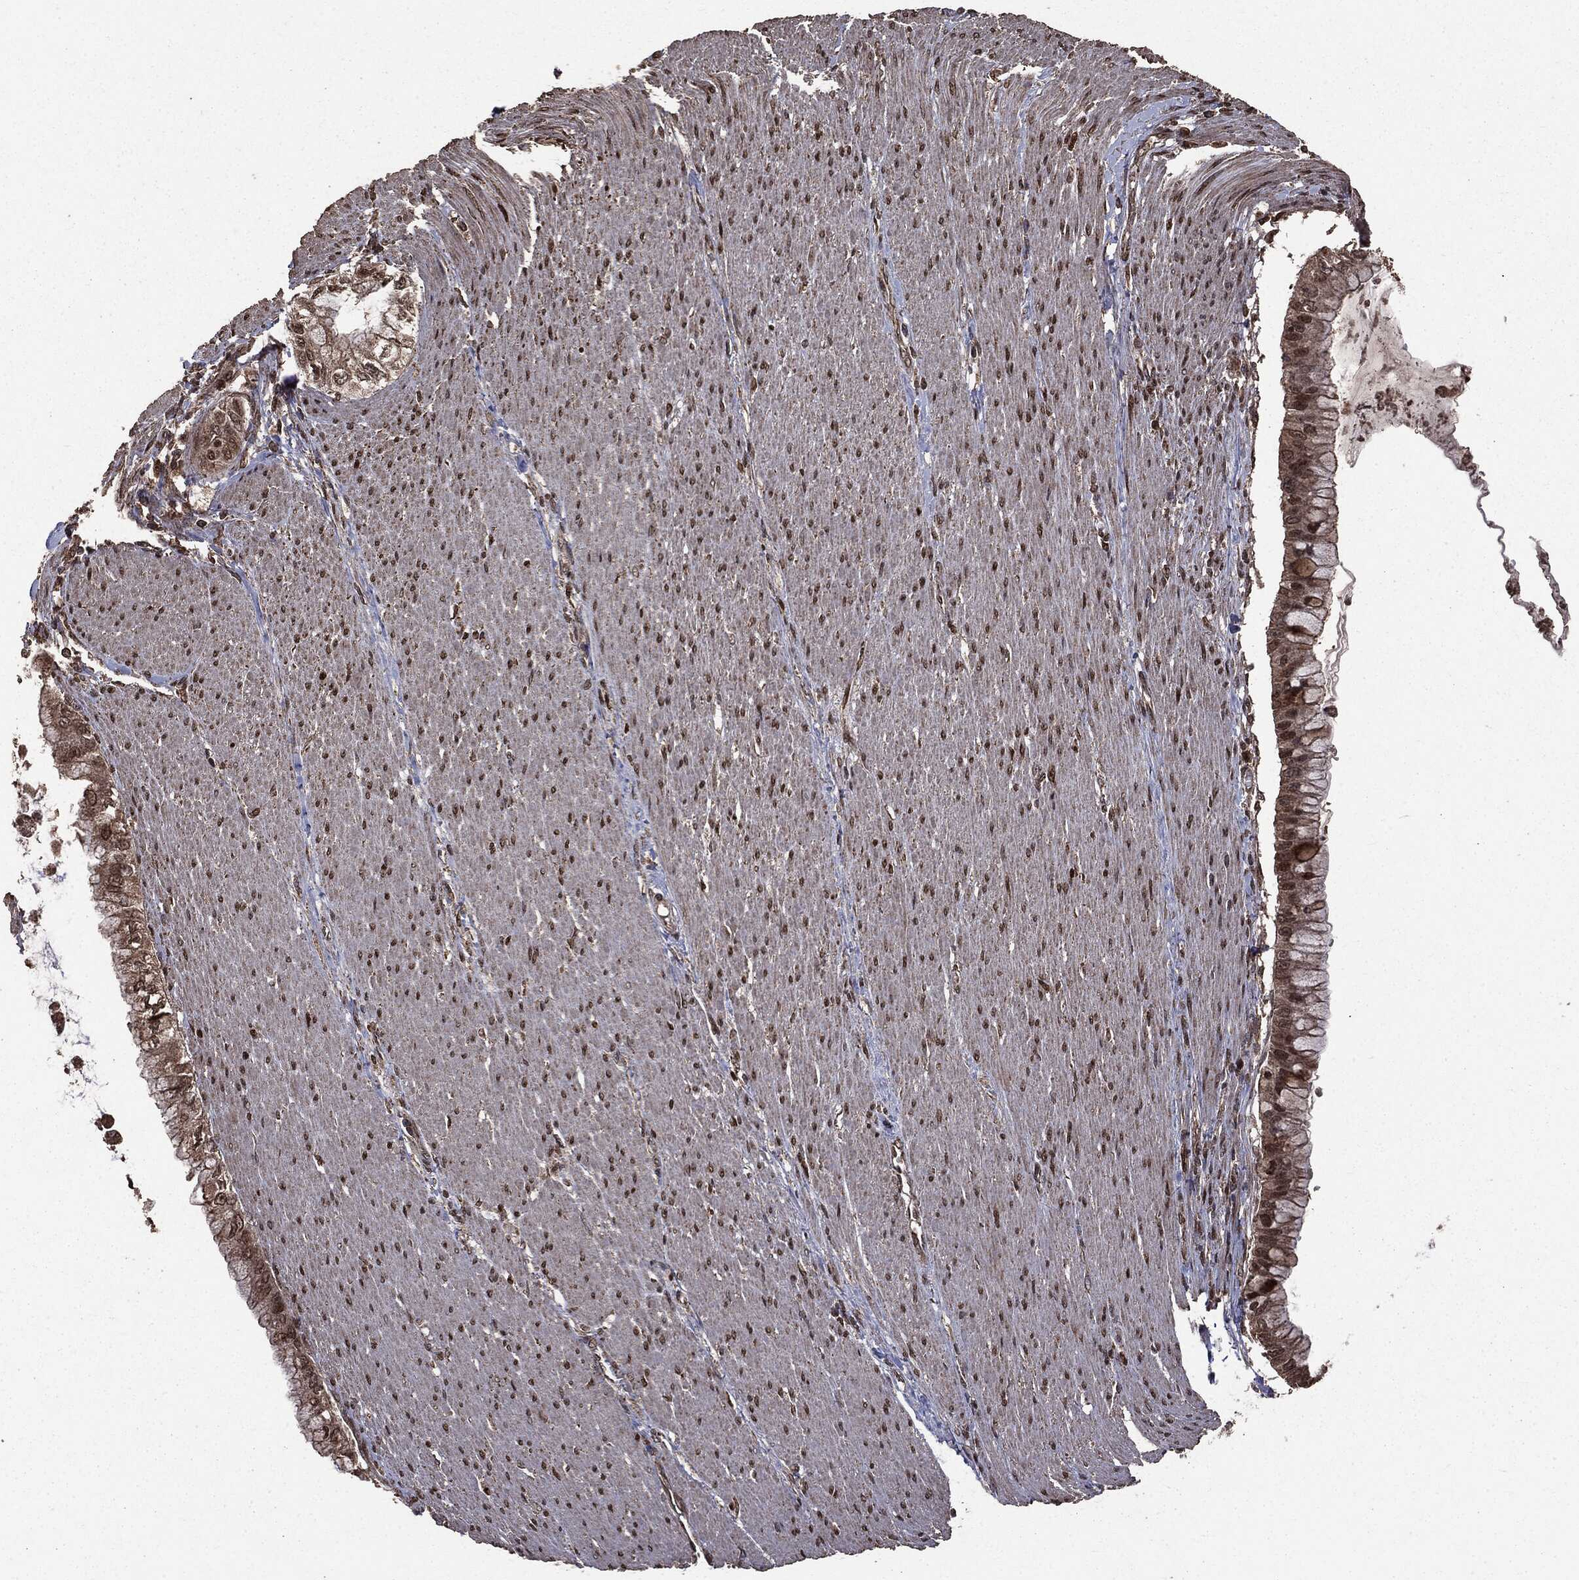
{"staining": {"intensity": "moderate", "quantity": "25%-75%", "location": "nuclear"}, "tissue": "pancreatic cancer", "cell_type": "Tumor cells", "image_type": "cancer", "snomed": [{"axis": "morphology", "description": "Adenocarcinoma, NOS"}, {"axis": "topography", "description": "Pancreas"}], "caption": "Pancreatic adenocarcinoma was stained to show a protein in brown. There is medium levels of moderate nuclear positivity in approximately 25%-75% of tumor cells. (DAB (3,3'-diaminobenzidine) IHC, brown staining for protein, blue staining for nuclei).", "gene": "PPP6R2", "patient": {"sex": "male", "age": 48}}